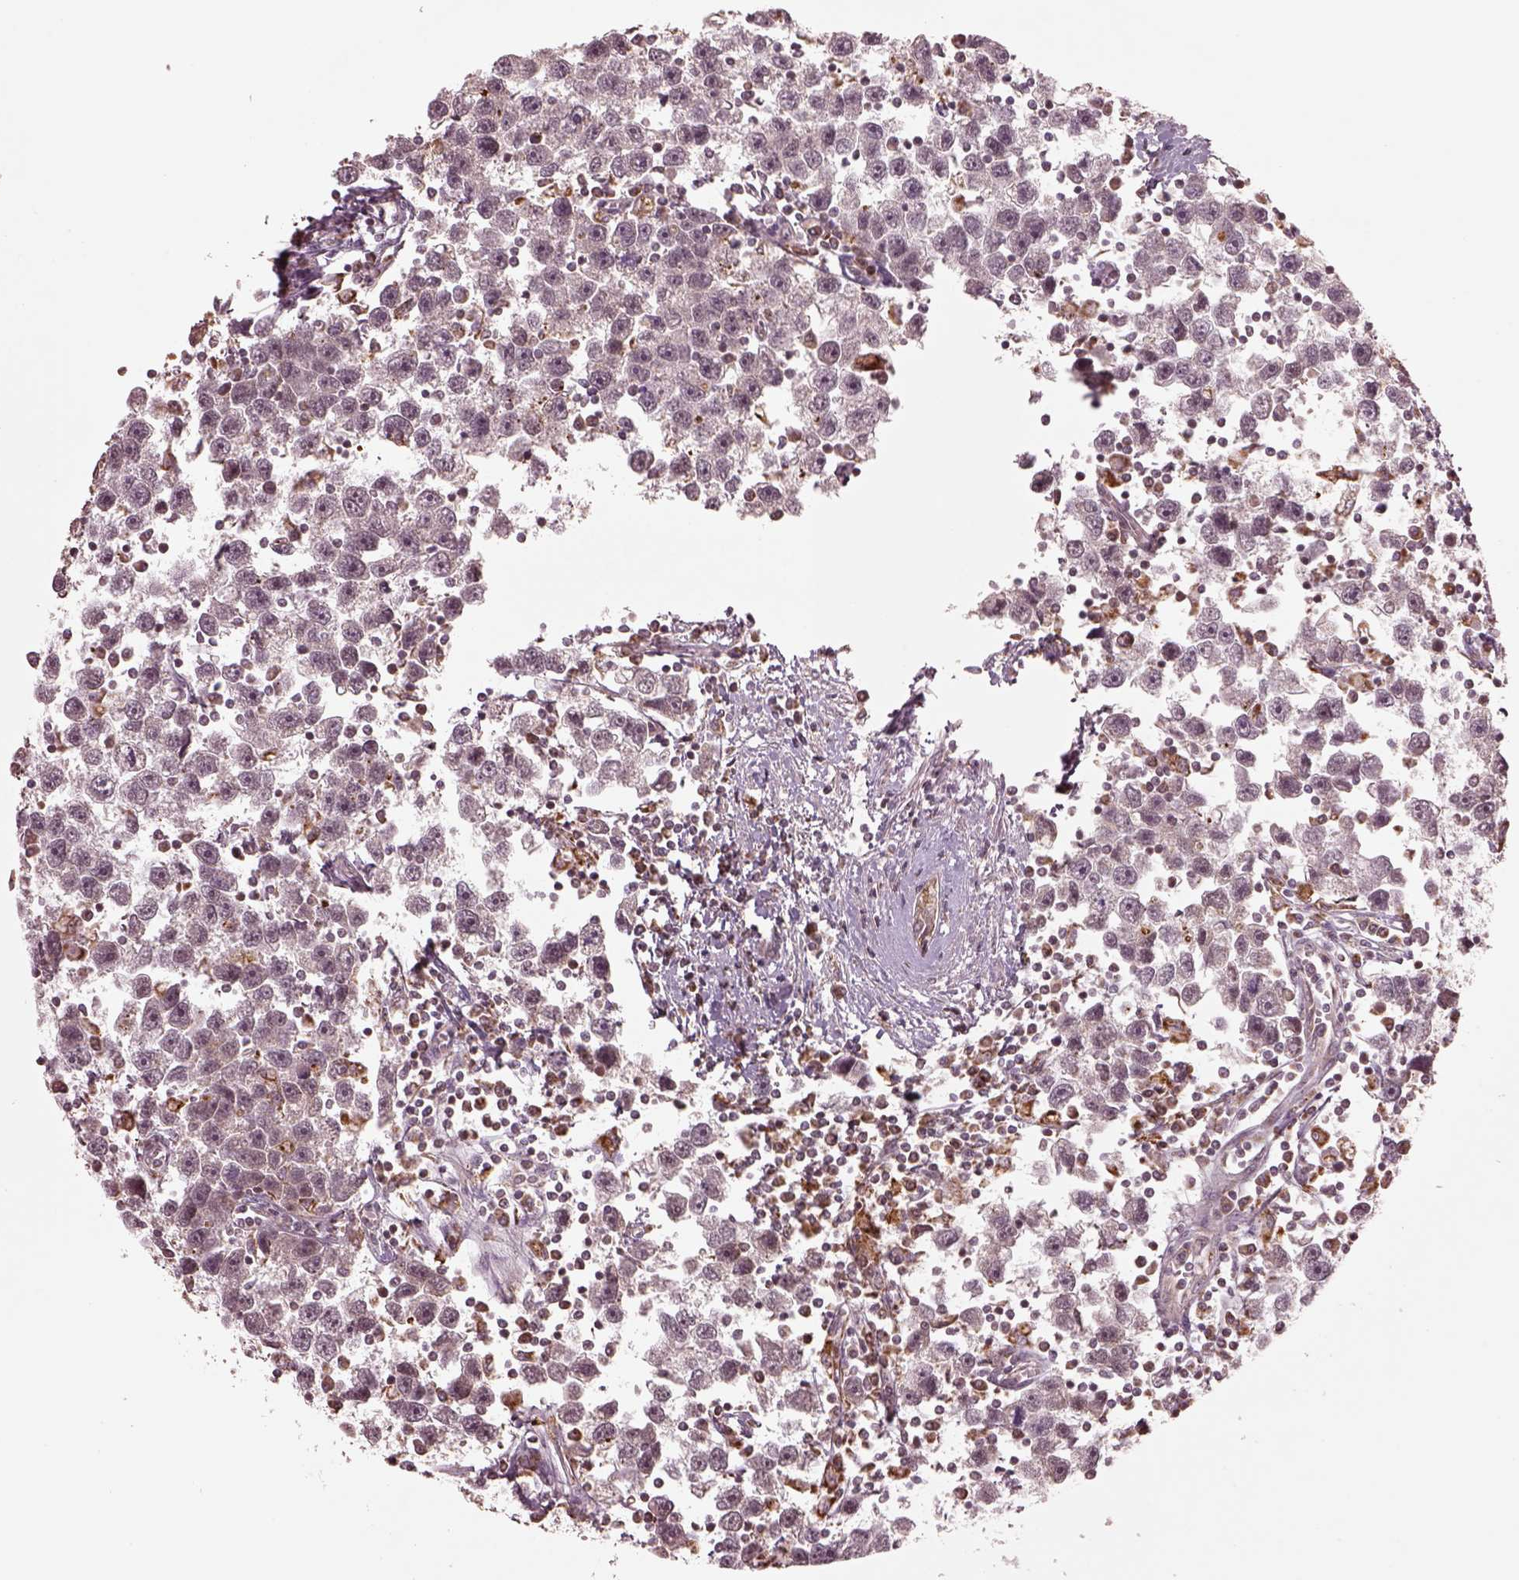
{"staining": {"intensity": "negative", "quantity": "none", "location": "none"}, "tissue": "testis cancer", "cell_type": "Tumor cells", "image_type": "cancer", "snomed": [{"axis": "morphology", "description": "Seminoma, NOS"}, {"axis": "topography", "description": "Testis"}], "caption": "Immunohistochemistry (IHC) photomicrograph of neoplastic tissue: human testis seminoma stained with DAB demonstrates no significant protein expression in tumor cells.", "gene": "SEL1L3", "patient": {"sex": "male", "age": 30}}